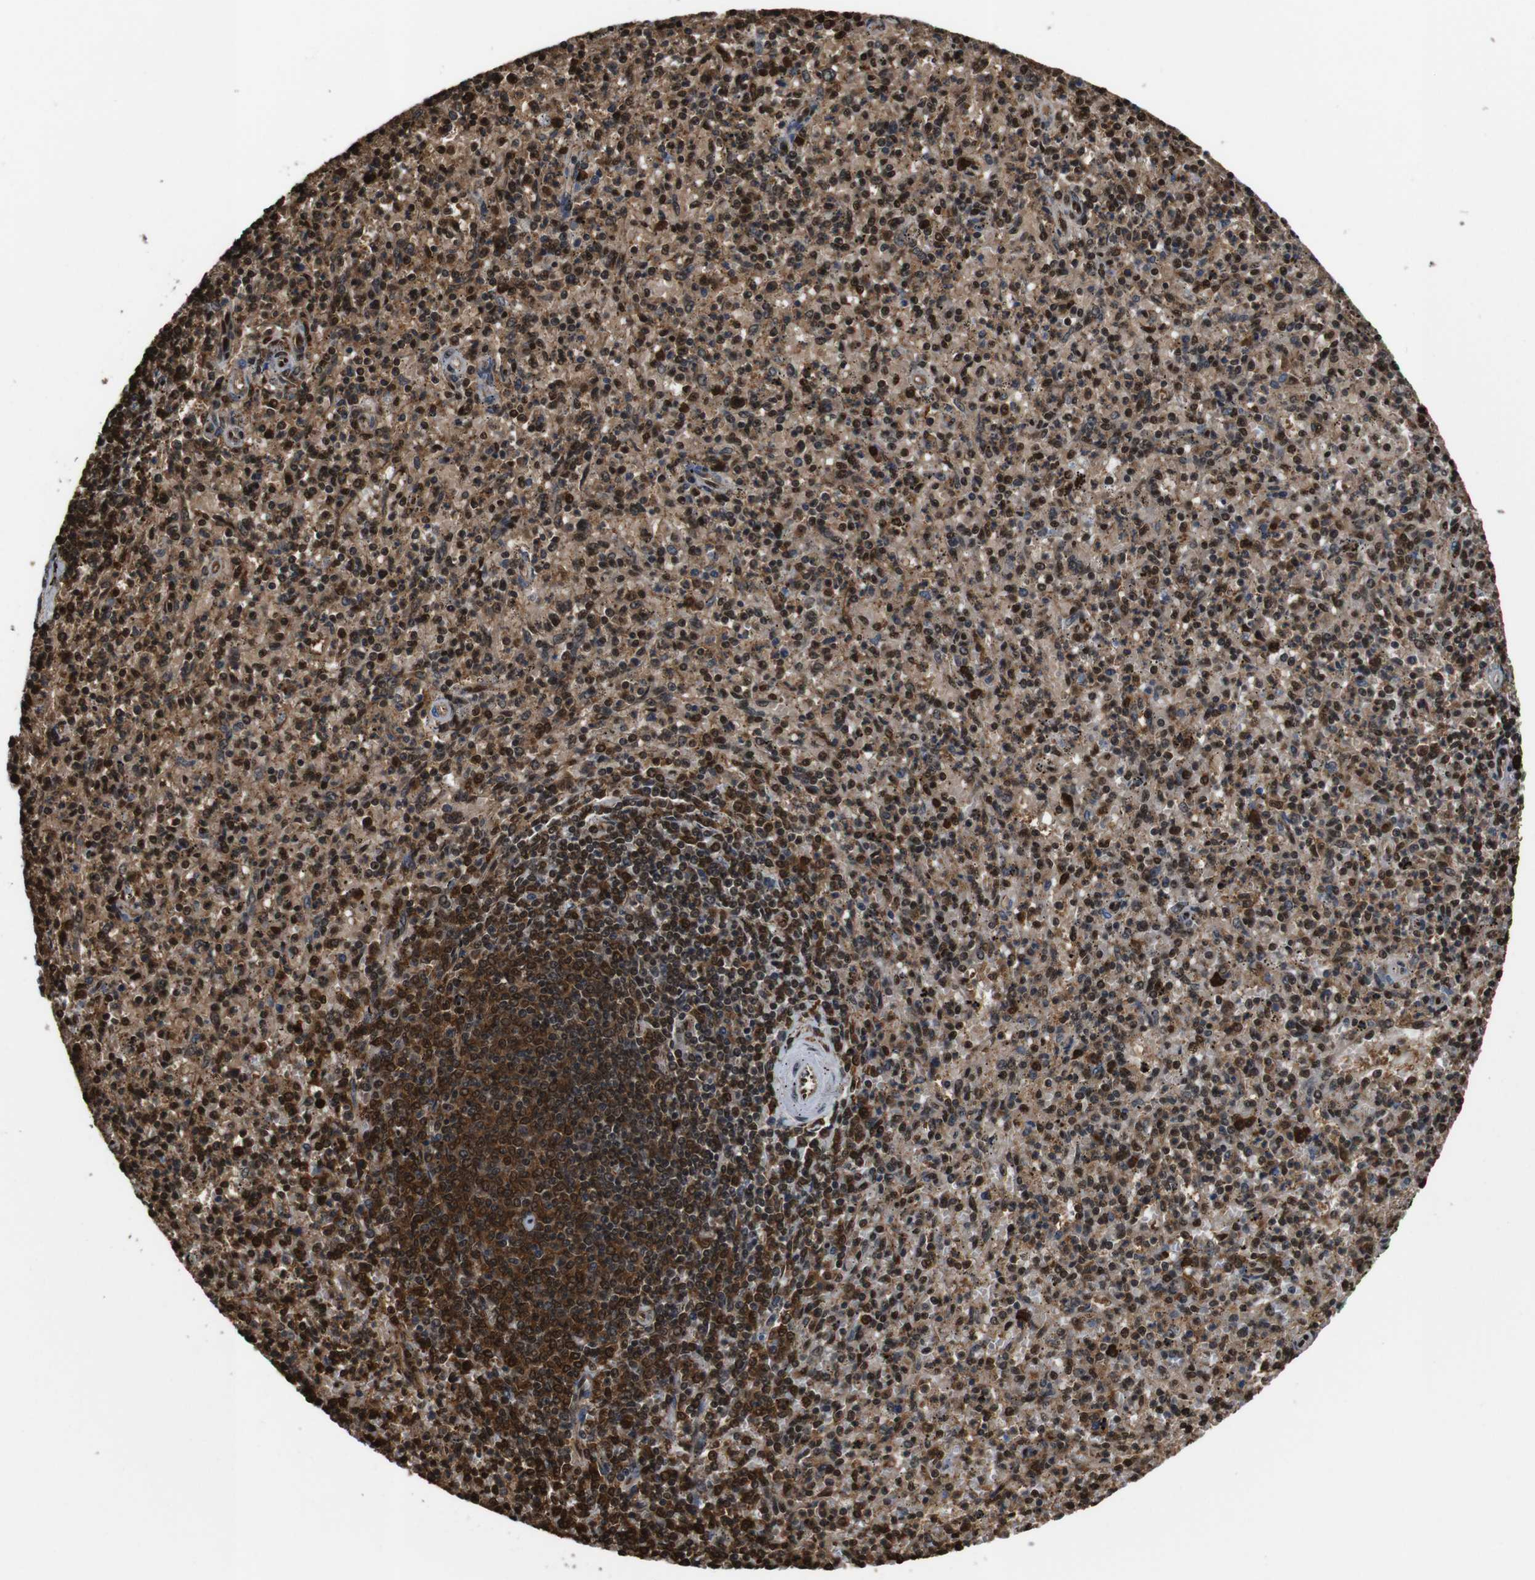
{"staining": {"intensity": "strong", "quantity": ">75%", "location": "cytoplasmic/membranous,nuclear"}, "tissue": "spleen", "cell_type": "Cells in red pulp", "image_type": "normal", "snomed": [{"axis": "morphology", "description": "Normal tissue, NOS"}, {"axis": "topography", "description": "Spleen"}], "caption": "An image of spleen stained for a protein shows strong cytoplasmic/membranous,nuclear brown staining in cells in red pulp. Nuclei are stained in blue.", "gene": "VCP", "patient": {"sex": "male", "age": 72}}